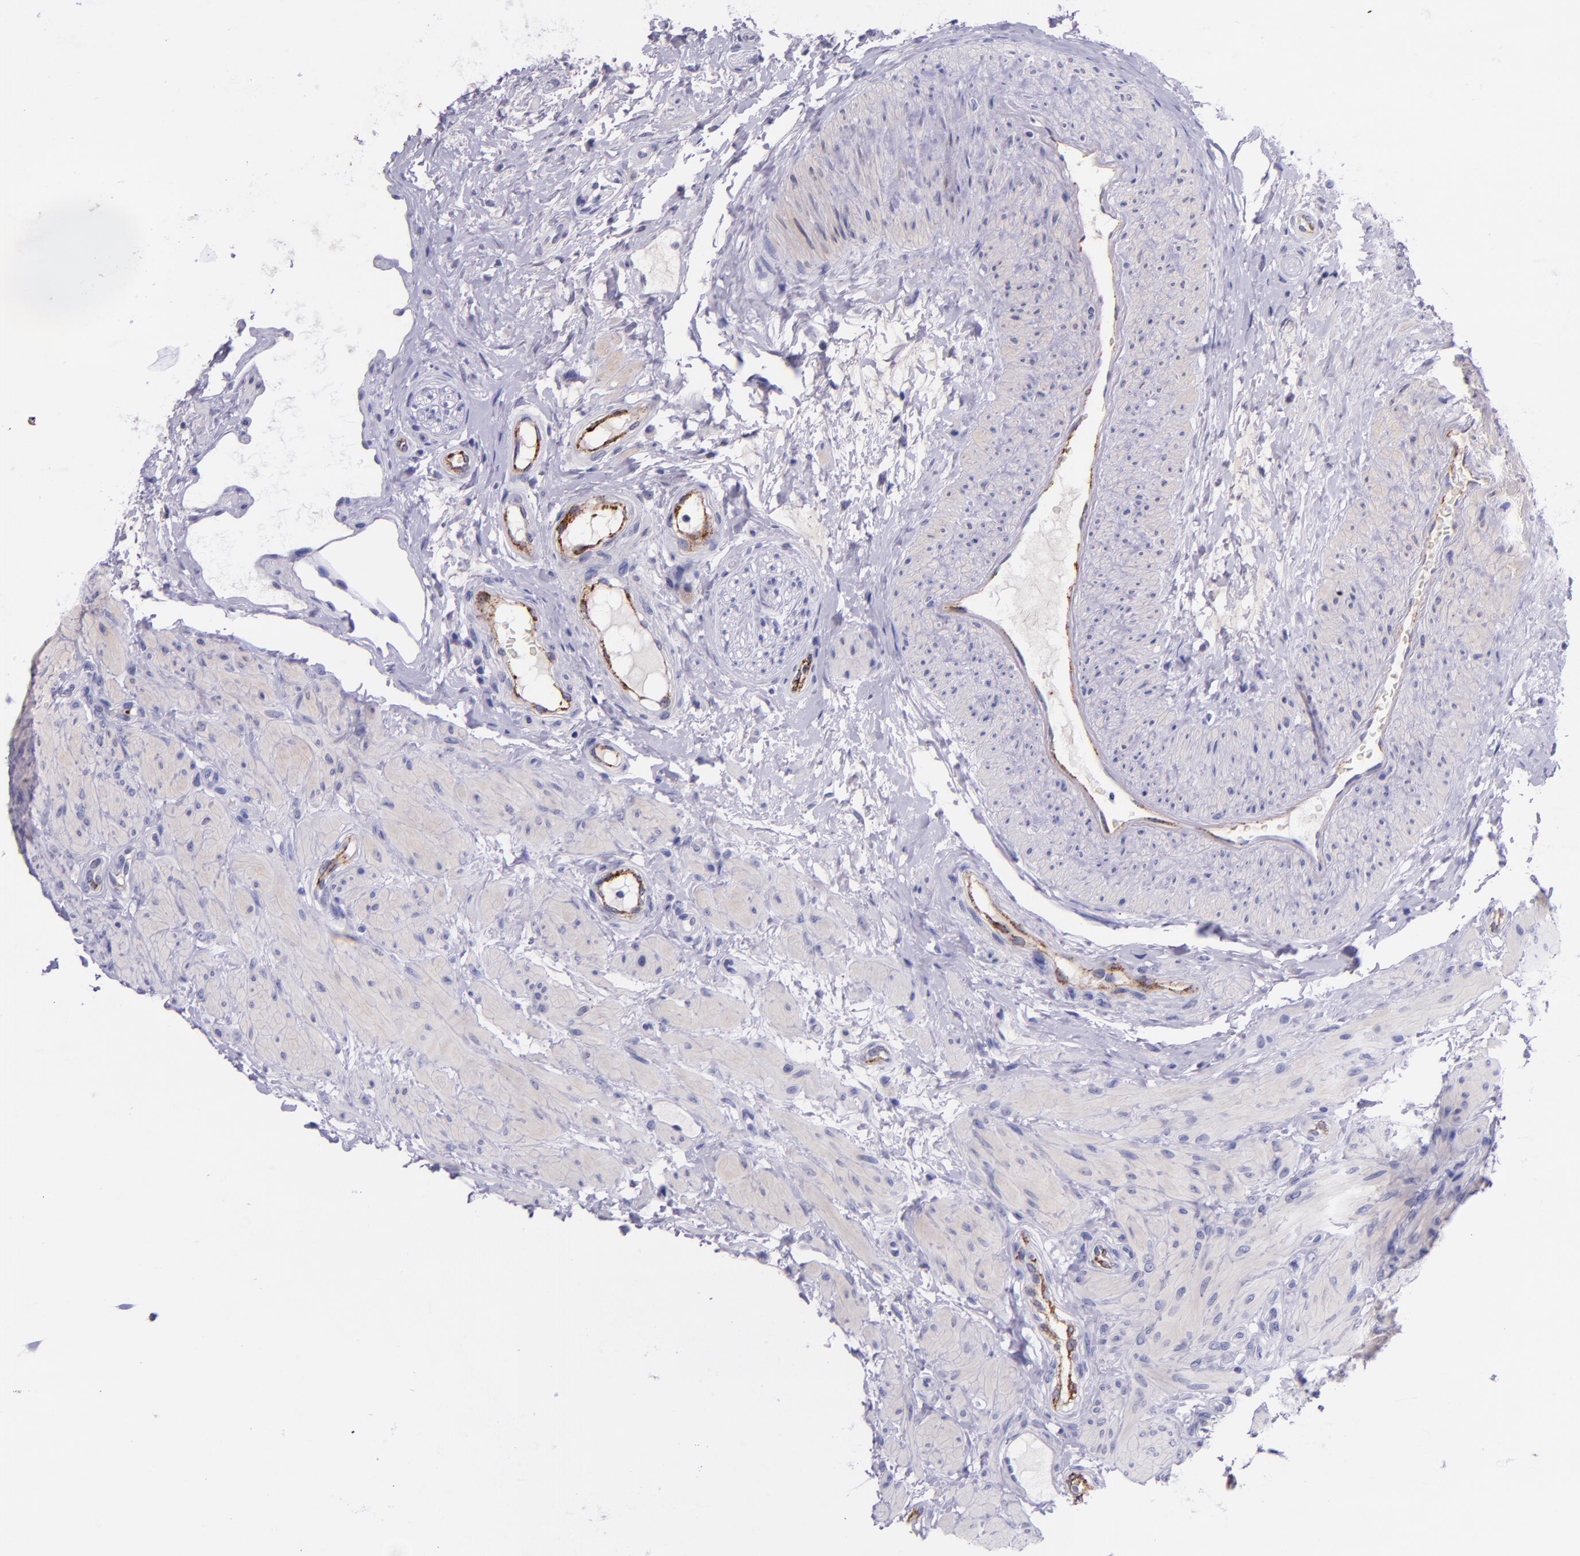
{"staining": {"intensity": "negative", "quantity": "none", "location": "none"}, "tissue": "epididymis", "cell_type": "Glandular cells", "image_type": "normal", "snomed": [{"axis": "morphology", "description": "Normal tissue, NOS"}, {"axis": "topography", "description": "Epididymis"}], "caption": "An immunohistochemistry micrograph of unremarkable epididymis is shown. There is no staining in glandular cells of epididymis. (Stains: DAB IHC with hematoxylin counter stain, Microscopy: brightfield microscopy at high magnification).", "gene": "SELE", "patient": {"sex": "male", "age": 68}}